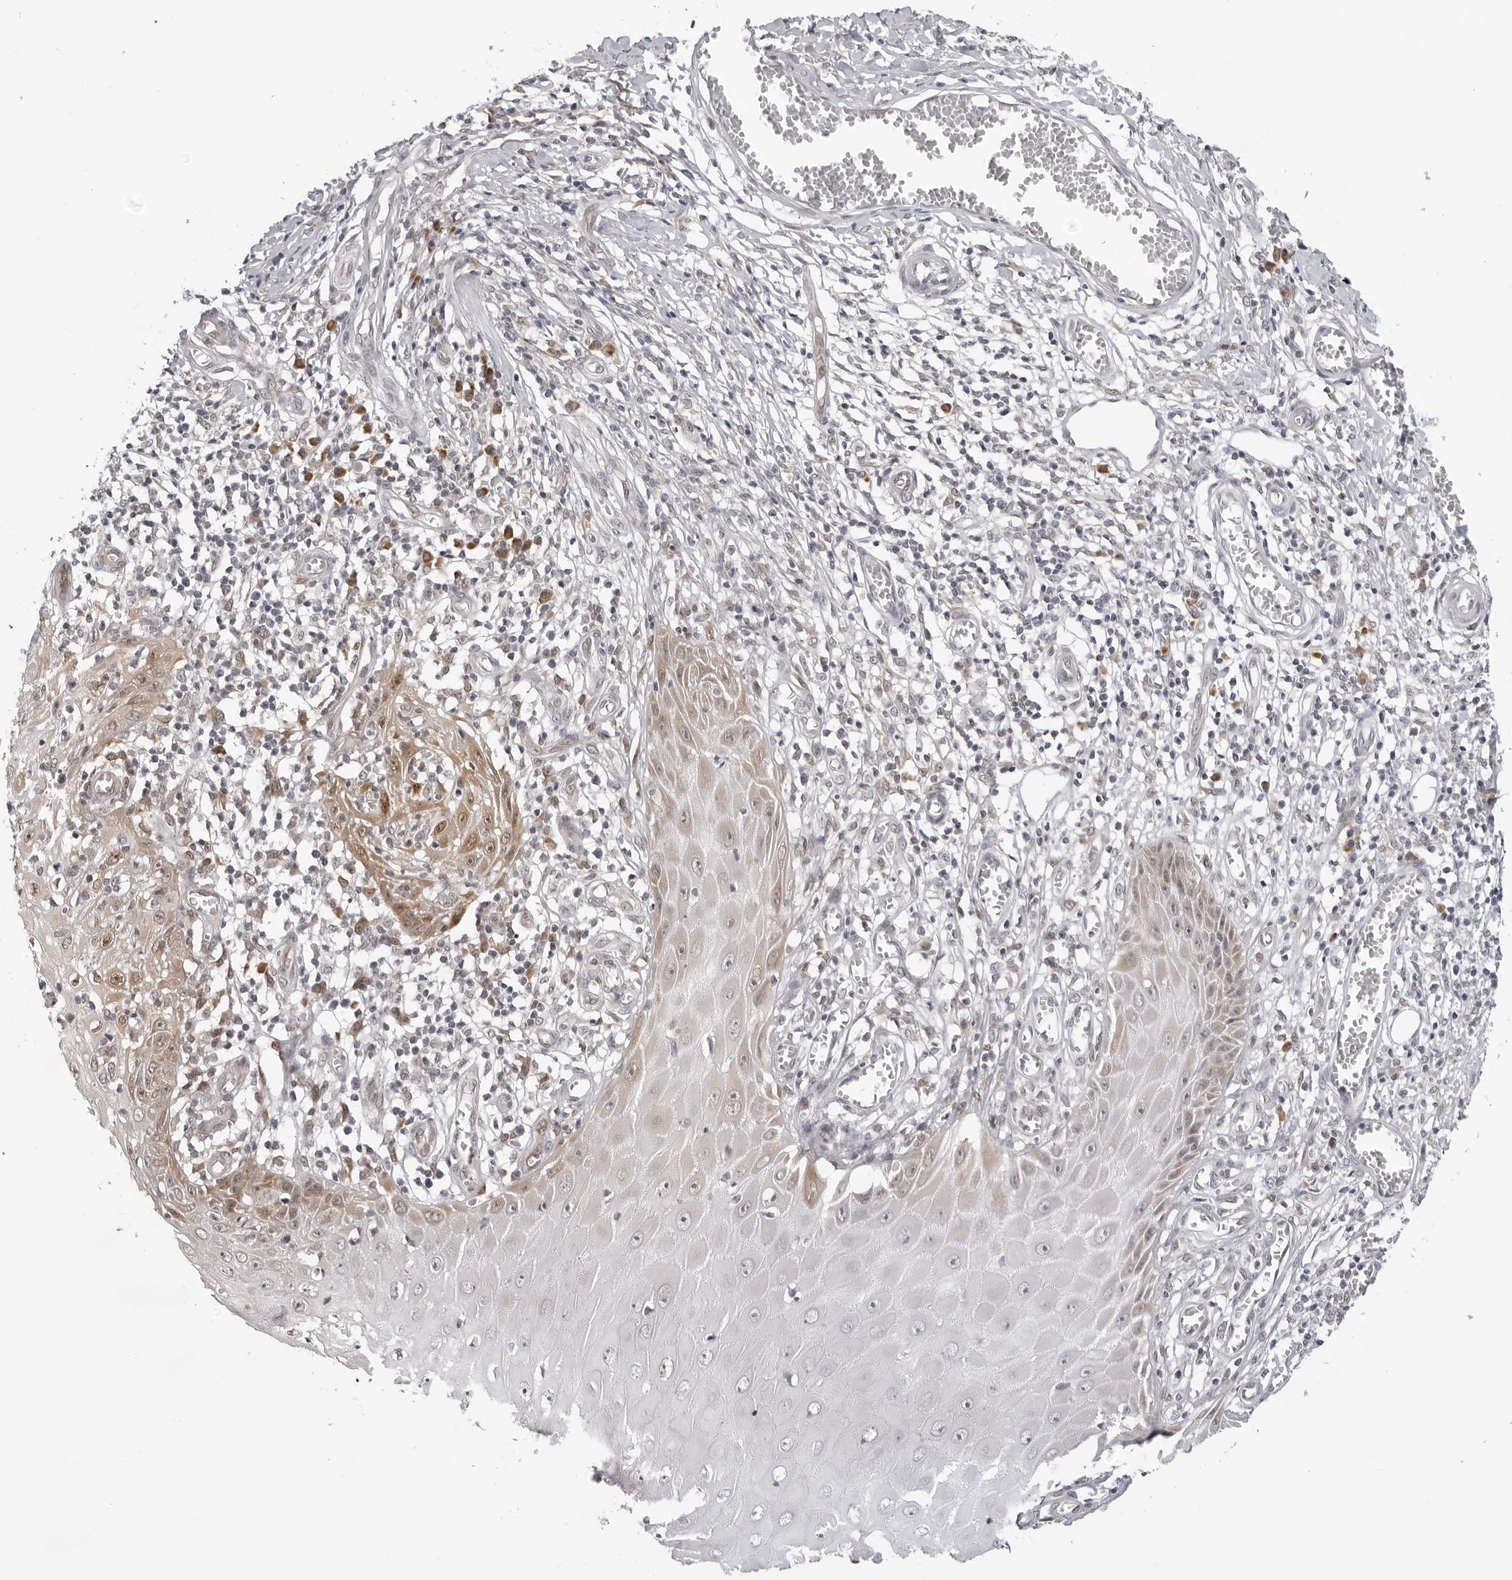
{"staining": {"intensity": "weak", "quantity": ">75%", "location": "cytoplasmic/membranous"}, "tissue": "skin cancer", "cell_type": "Tumor cells", "image_type": "cancer", "snomed": [{"axis": "morphology", "description": "Squamous cell carcinoma, NOS"}, {"axis": "topography", "description": "Skin"}], "caption": "Immunohistochemistry (IHC) of skin squamous cell carcinoma reveals low levels of weak cytoplasmic/membranous expression in about >75% of tumor cells.", "gene": "CASP7", "patient": {"sex": "female", "age": 73}}